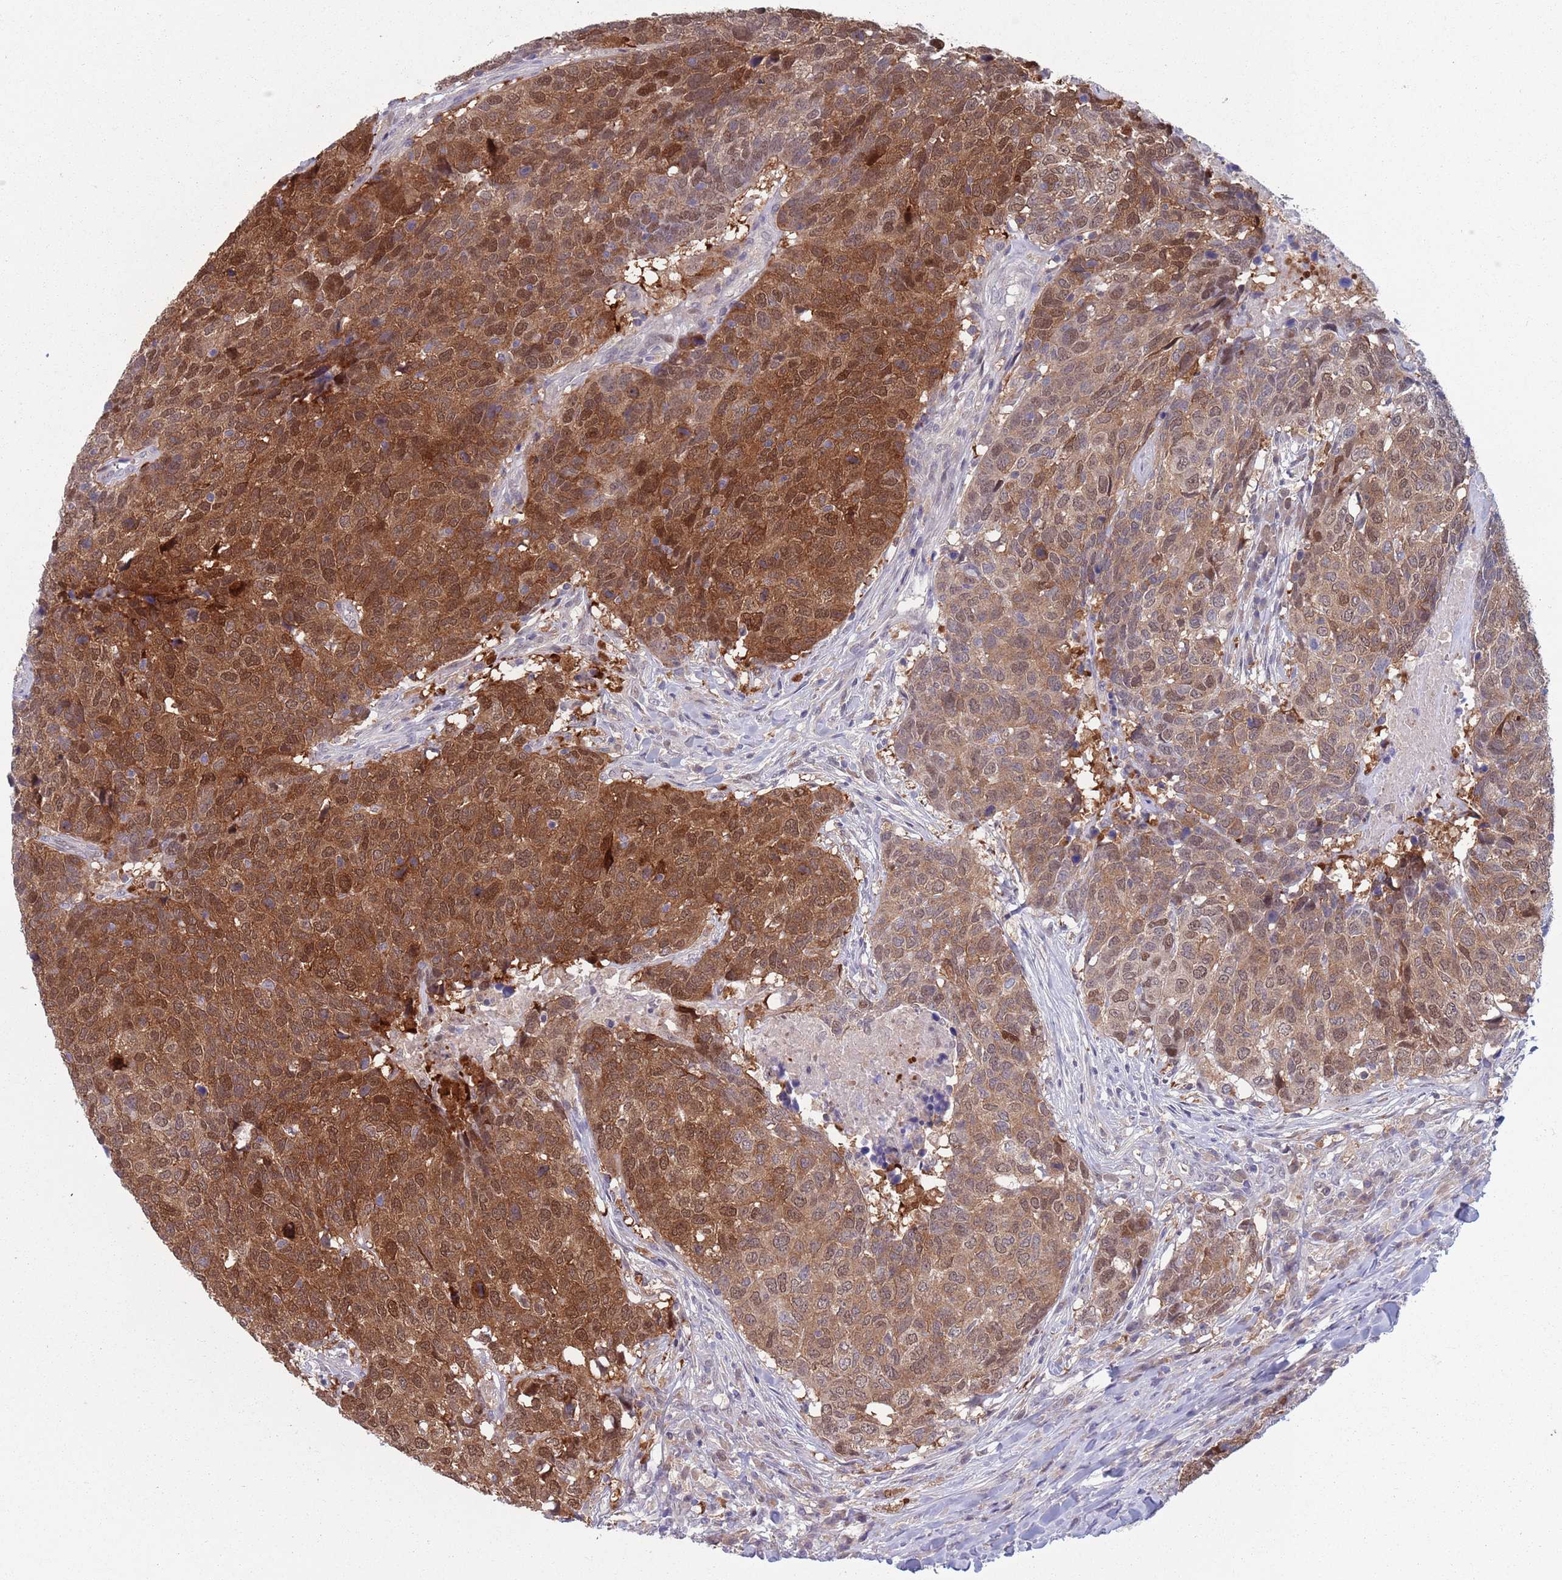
{"staining": {"intensity": "moderate", "quantity": ">75%", "location": "cytoplasmic/membranous,nuclear"}, "tissue": "head and neck cancer", "cell_type": "Tumor cells", "image_type": "cancer", "snomed": [{"axis": "morphology", "description": "Normal tissue, NOS"}, {"axis": "morphology", "description": "Squamous cell carcinoma, NOS"}, {"axis": "topography", "description": "Skeletal muscle"}, {"axis": "topography", "description": "Vascular tissue"}, {"axis": "topography", "description": "Peripheral nerve tissue"}, {"axis": "topography", "description": "Head-Neck"}], "caption": "Immunohistochemistry (DAB (3,3'-diaminobenzidine)) staining of human squamous cell carcinoma (head and neck) reveals moderate cytoplasmic/membranous and nuclear protein expression in about >75% of tumor cells.", "gene": "CLNS1A", "patient": {"sex": "male", "age": 66}}